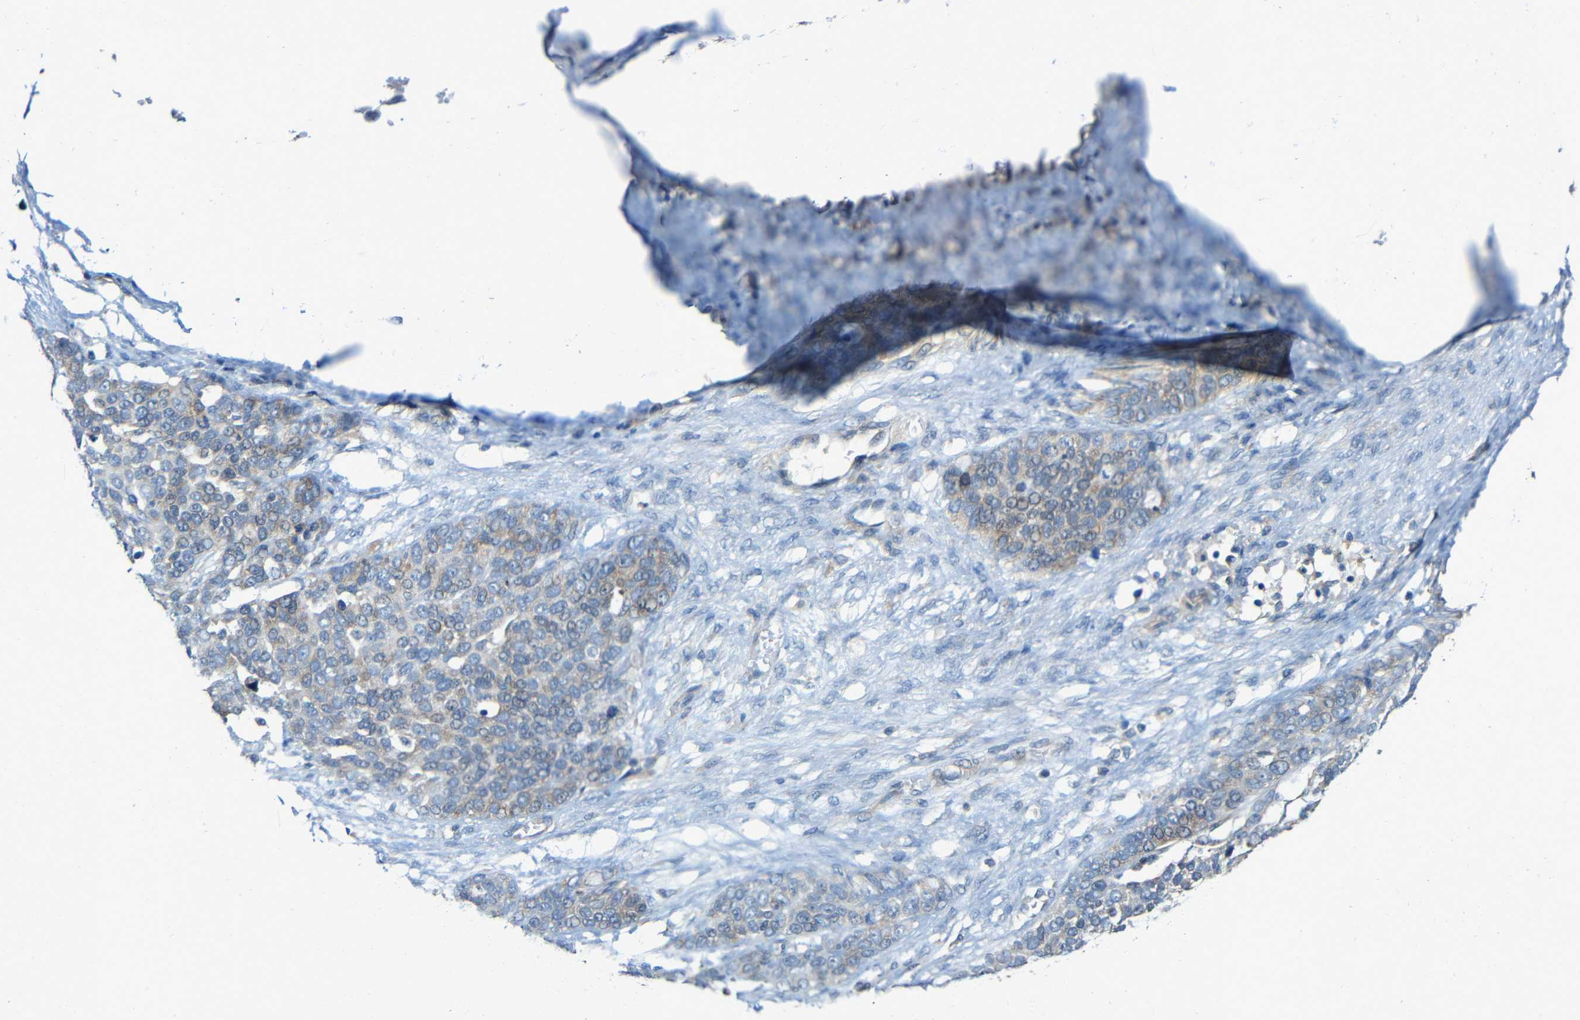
{"staining": {"intensity": "weak", "quantity": "<25%", "location": "cytoplasmic/membranous"}, "tissue": "ovarian cancer", "cell_type": "Tumor cells", "image_type": "cancer", "snomed": [{"axis": "morphology", "description": "Cystadenocarcinoma, serous, NOS"}, {"axis": "topography", "description": "Ovary"}], "caption": "Human ovarian serous cystadenocarcinoma stained for a protein using immunohistochemistry demonstrates no positivity in tumor cells.", "gene": "RHOT2", "patient": {"sex": "female", "age": 44}}